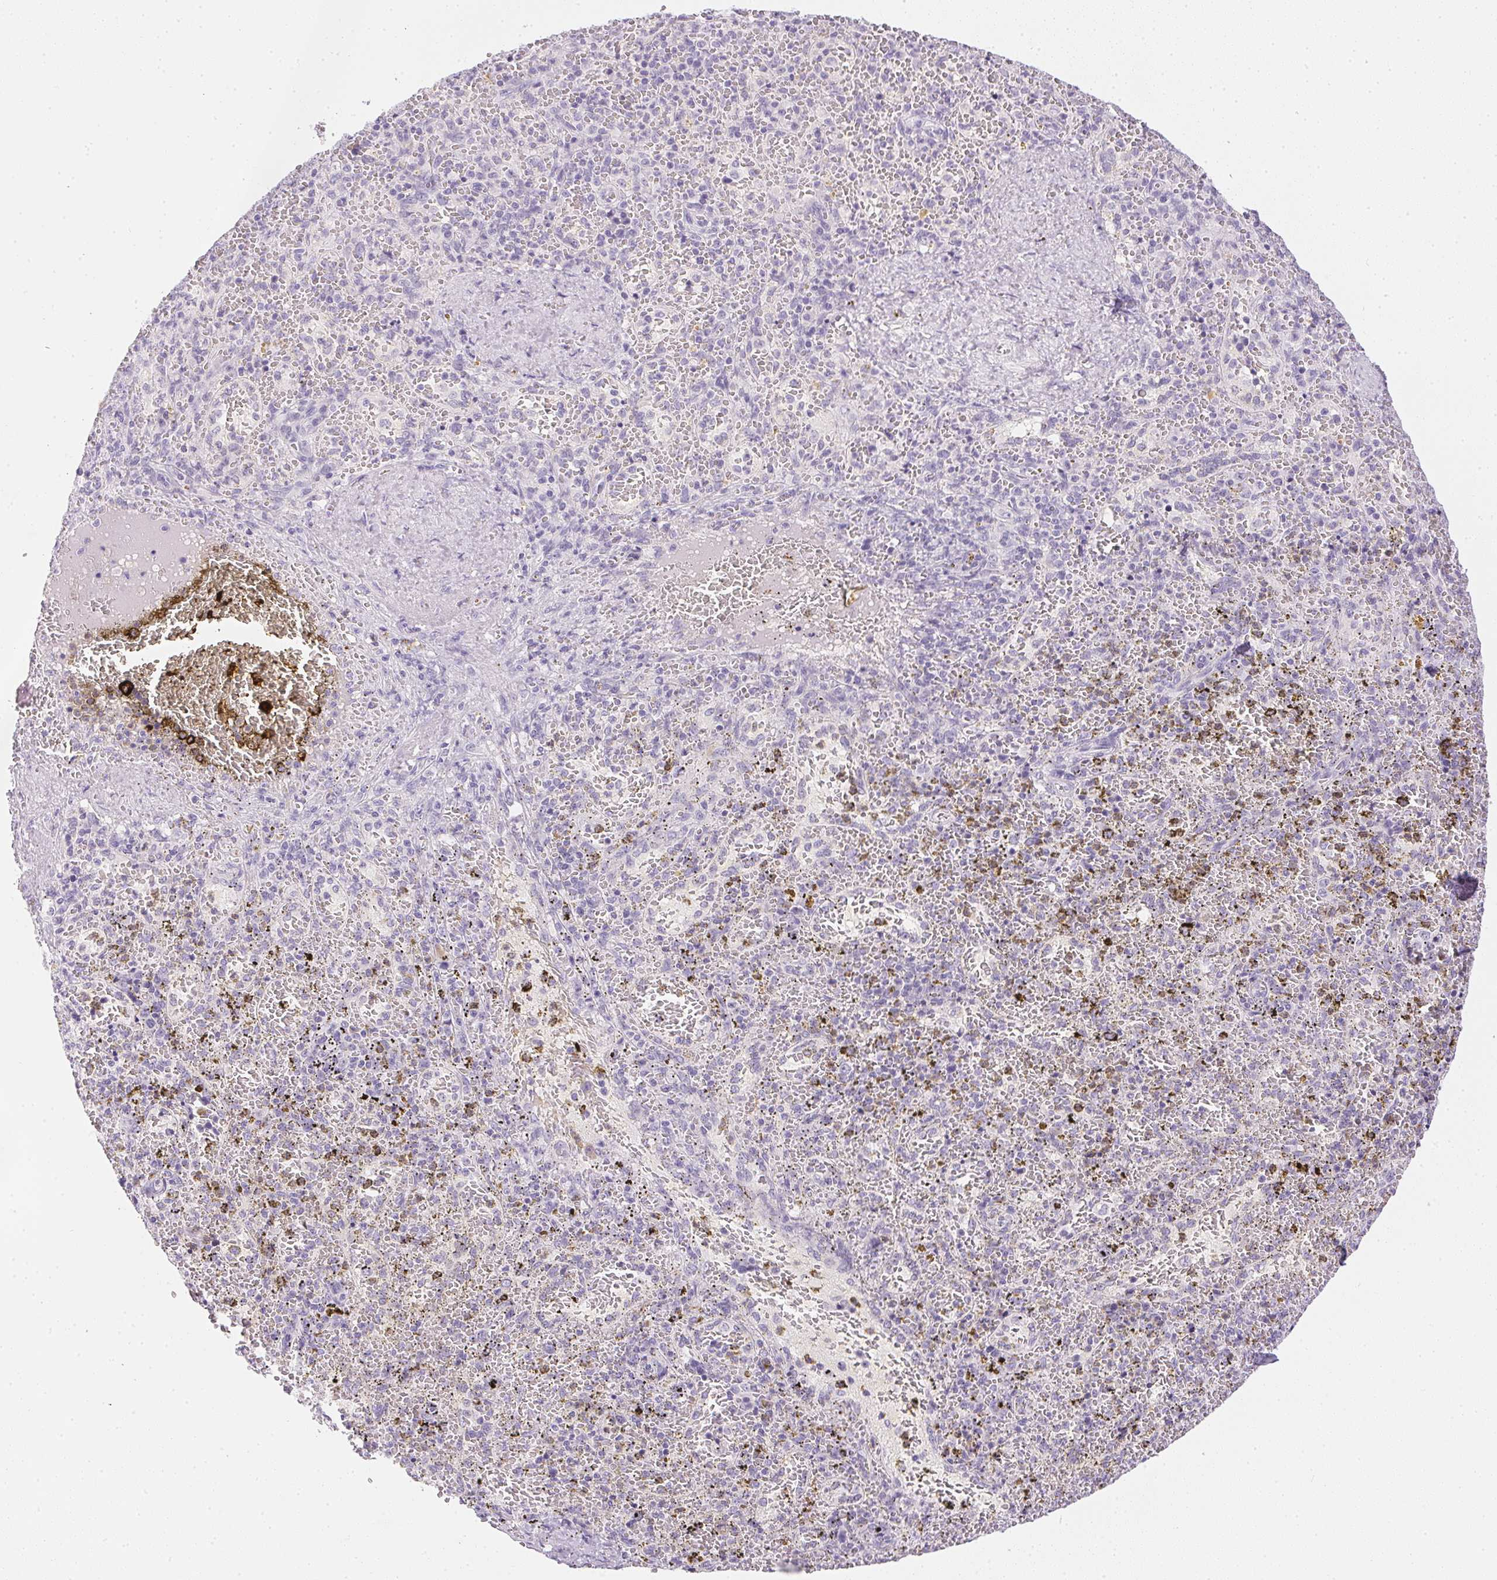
{"staining": {"intensity": "negative", "quantity": "none", "location": "none"}, "tissue": "spleen", "cell_type": "Cells in red pulp", "image_type": "normal", "snomed": [{"axis": "morphology", "description": "Normal tissue, NOS"}, {"axis": "topography", "description": "Spleen"}], "caption": "IHC of benign human spleen shows no staining in cells in red pulp. (DAB IHC, high magnification).", "gene": "PPY", "patient": {"sex": "female", "age": 50}}